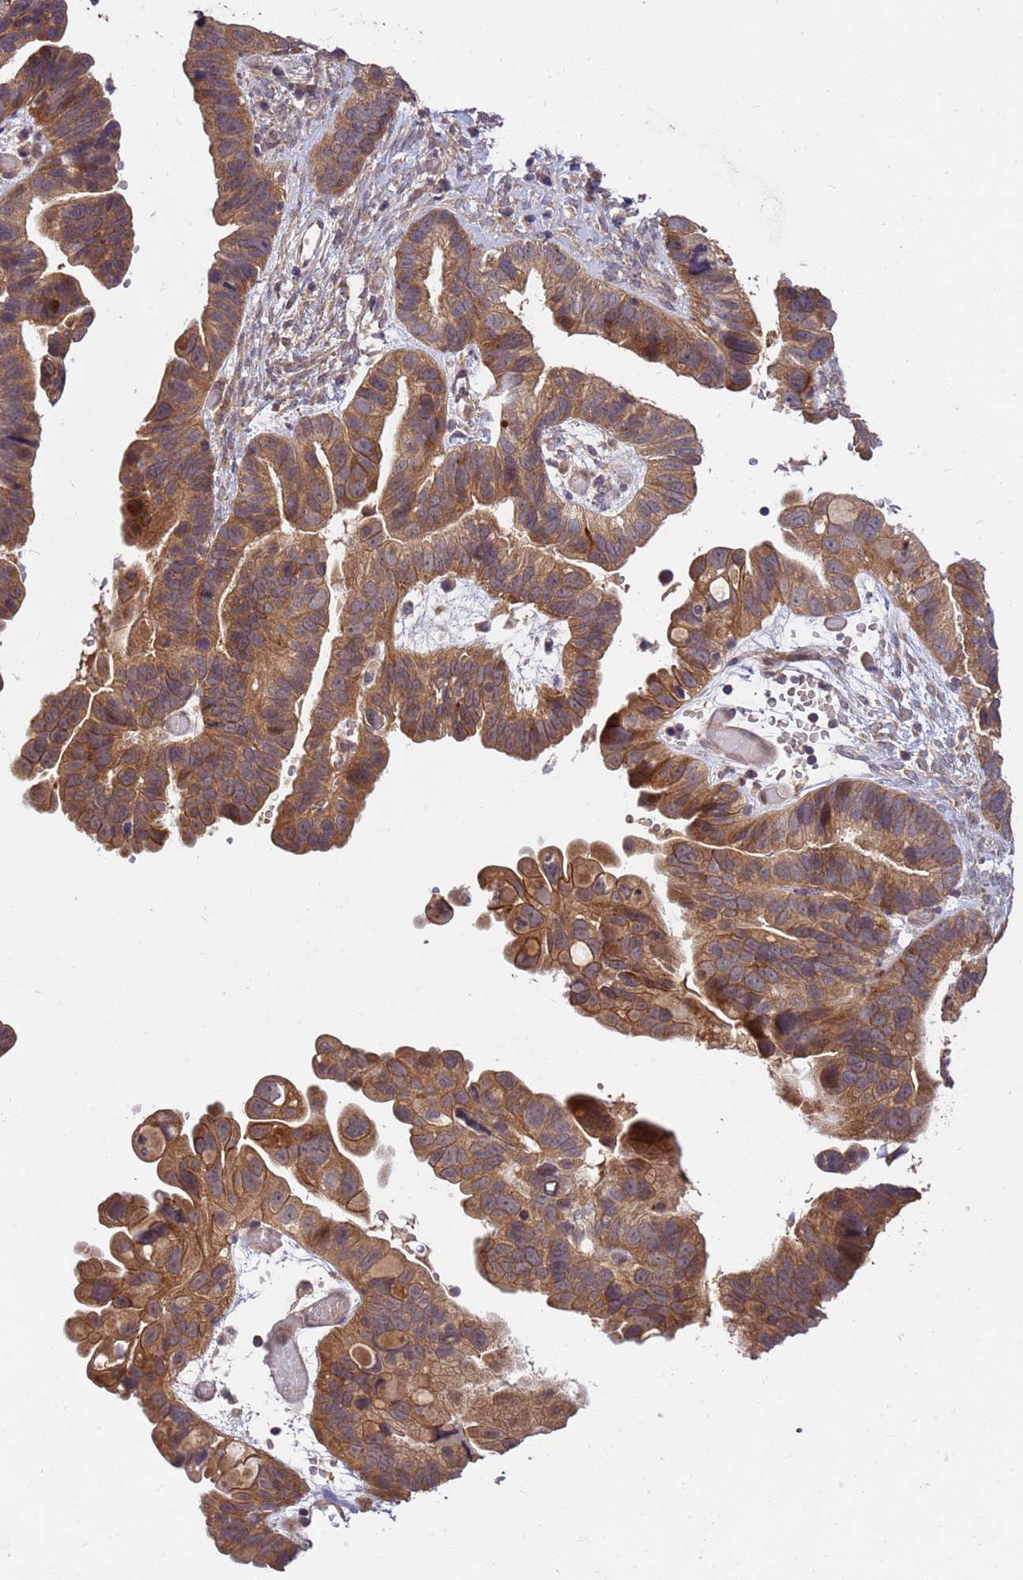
{"staining": {"intensity": "moderate", "quantity": ">75%", "location": "cytoplasmic/membranous"}, "tissue": "ovarian cancer", "cell_type": "Tumor cells", "image_type": "cancer", "snomed": [{"axis": "morphology", "description": "Cystadenocarcinoma, serous, NOS"}, {"axis": "topography", "description": "Ovary"}], "caption": "Immunohistochemical staining of ovarian cancer (serous cystadenocarcinoma) displays medium levels of moderate cytoplasmic/membranous expression in about >75% of tumor cells. Nuclei are stained in blue.", "gene": "PPP2CB", "patient": {"sex": "female", "age": 56}}